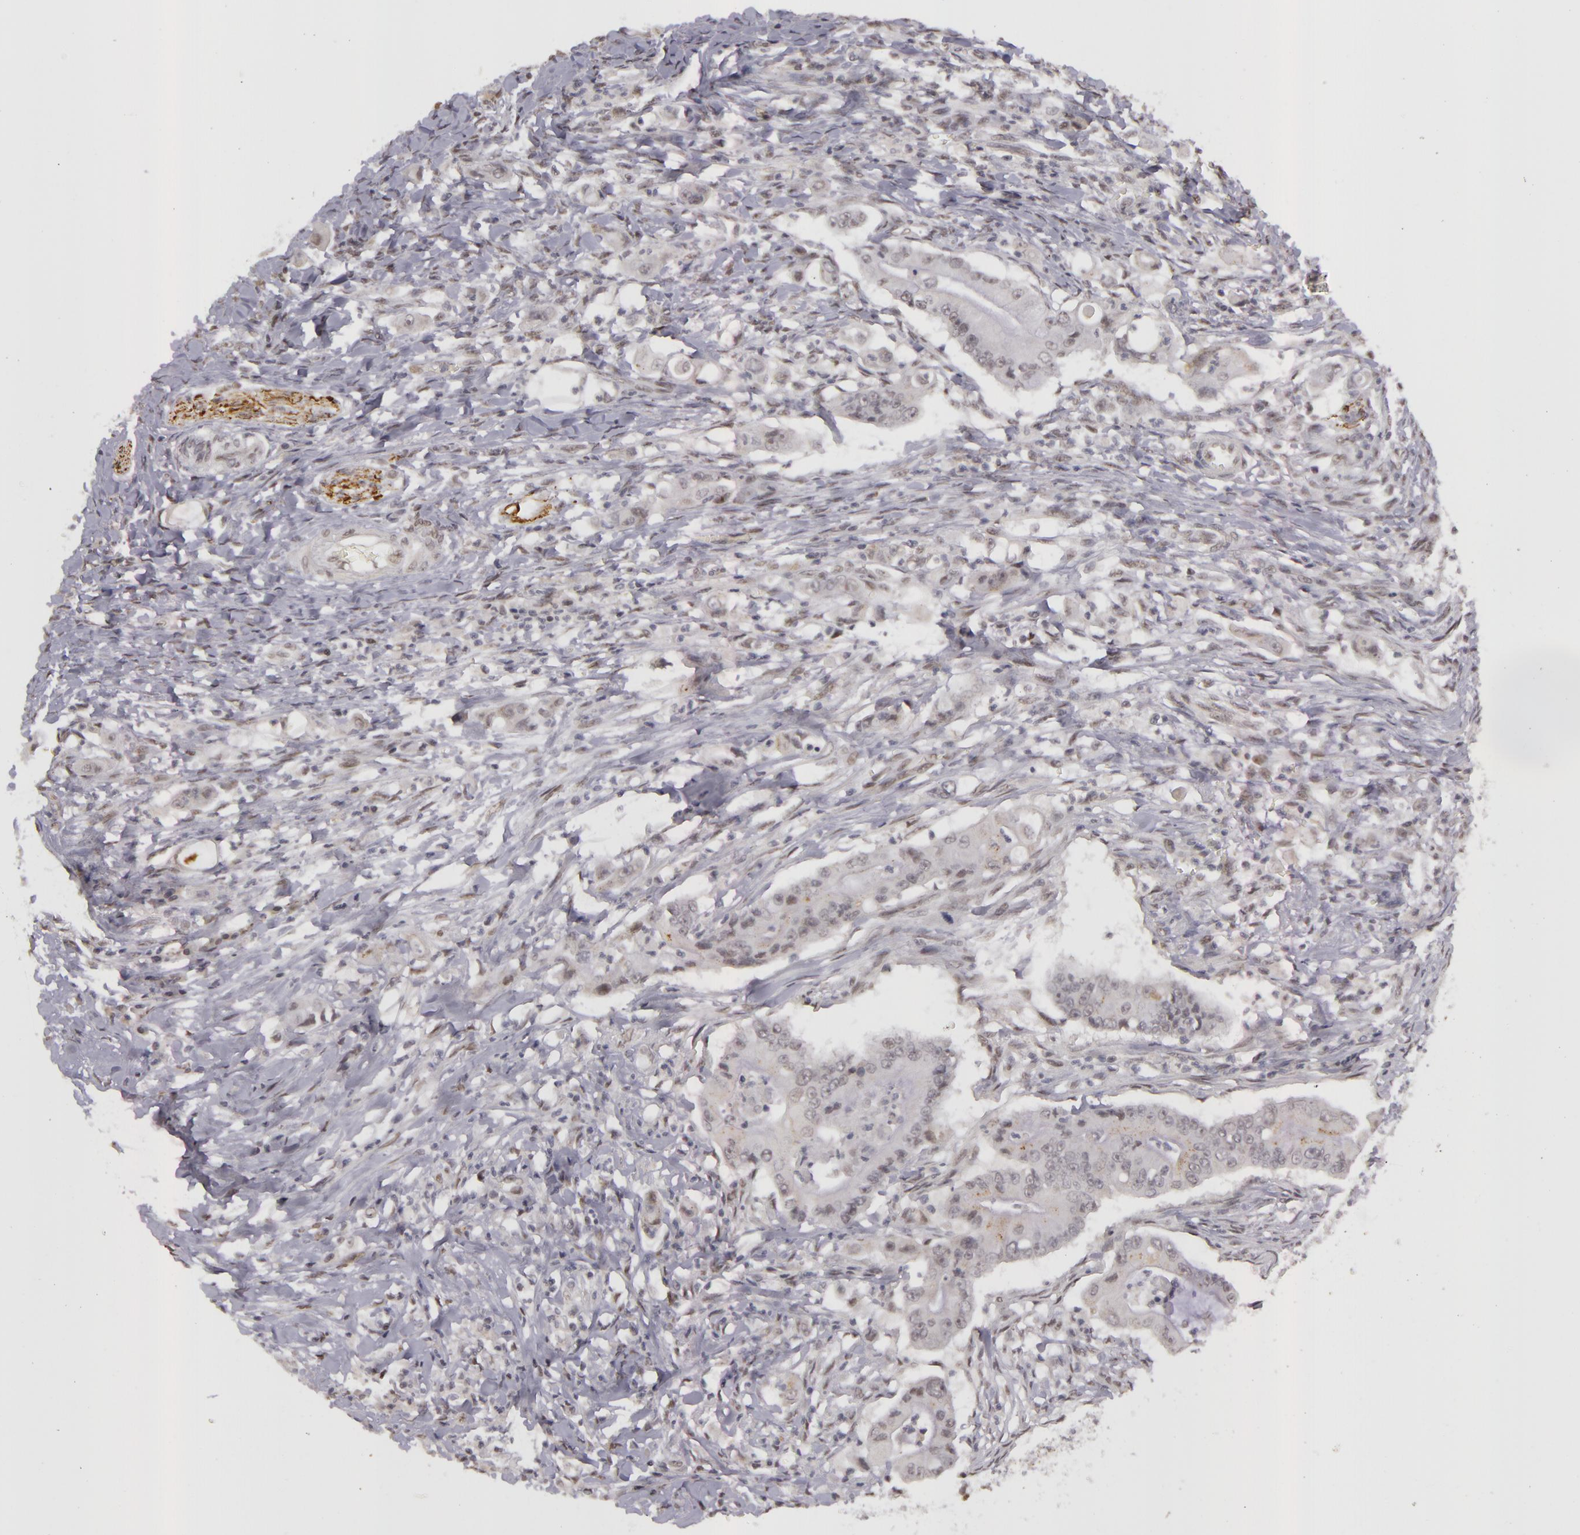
{"staining": {"intensity": "weak", "quantity": "<25%", "location": "nuclear"}, "tissue": "pancreatic cancer", "cell_type": "Tumor cells", "image_type": "cancer", "snomed": [{"axis": "morphology", "description": "Adenocarcinoma, NOS"}, {"axis": "topography", "description": "Pancreas"}], "caption": "This is an IHC micrograph of human pancreatic cancer (adenocarcinoma). There is no staining in tumor cells.", "gene": "RRP7A", "patient": {"sex": "male", "age": 62}}